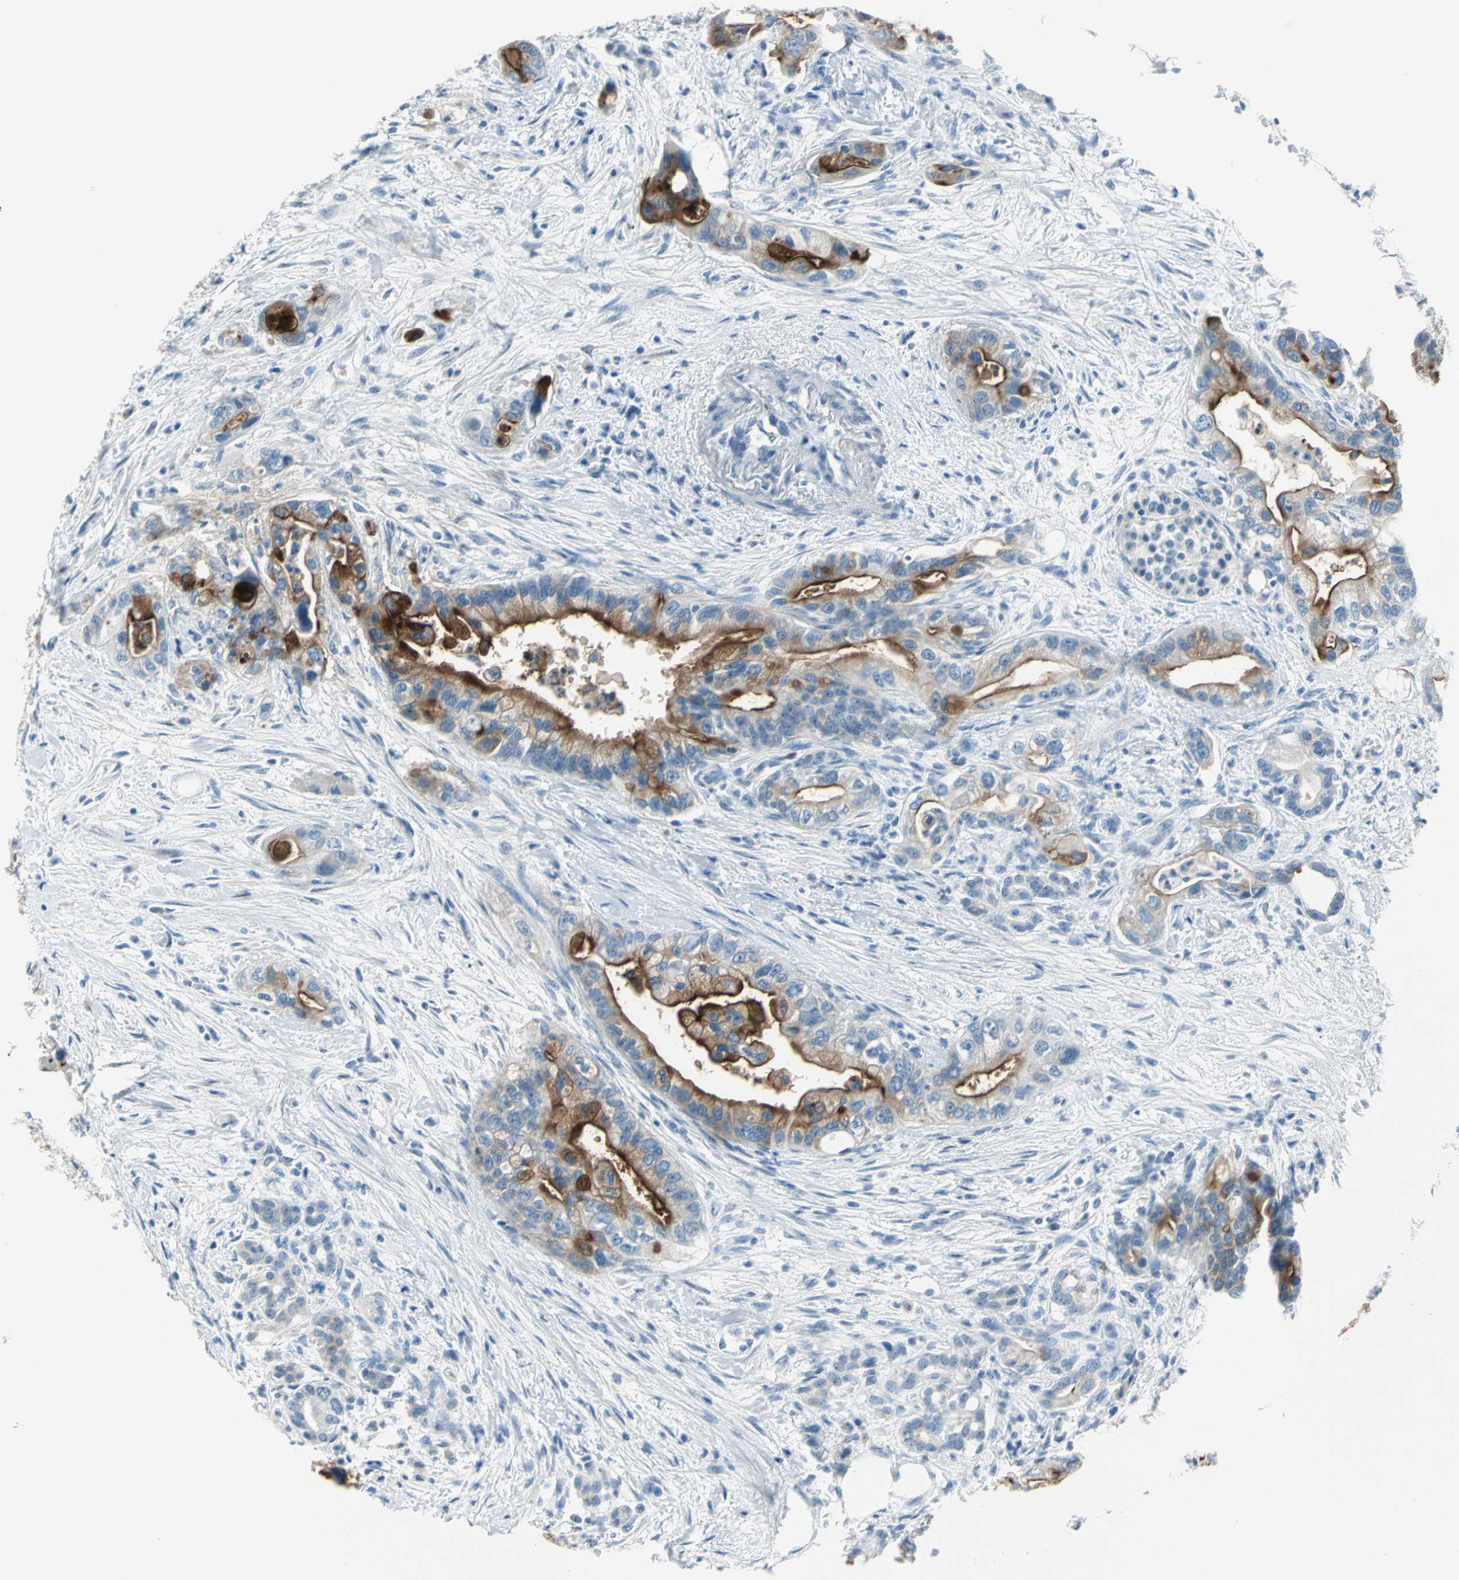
{"staining": {"intensity": "strong", "quantity": "<25%", "location": "cytoplasmic/membranous"}, "tissue": "pancreatic cancer", "cell_type": "Tumor cells", "image_type": "cancer", "snomed": [{"axis": "morphology", "description": "Adenocarcinoma, NOS"}, {"axis": "topography", "description": "Pancreas"}], "caption": "A high-resolution histopathology image shows immunohistochemistry (IHC) staining of pancreatic cancer (adenocarcinoma), which exhibits strong cytoplasmic/membranous staining in approximately <25% of tumor cells. (Brightfield microscopy of DAB IHC at high magnification).", "gene": "MUC4", "patient": {"sex": "male", "age": 70}}